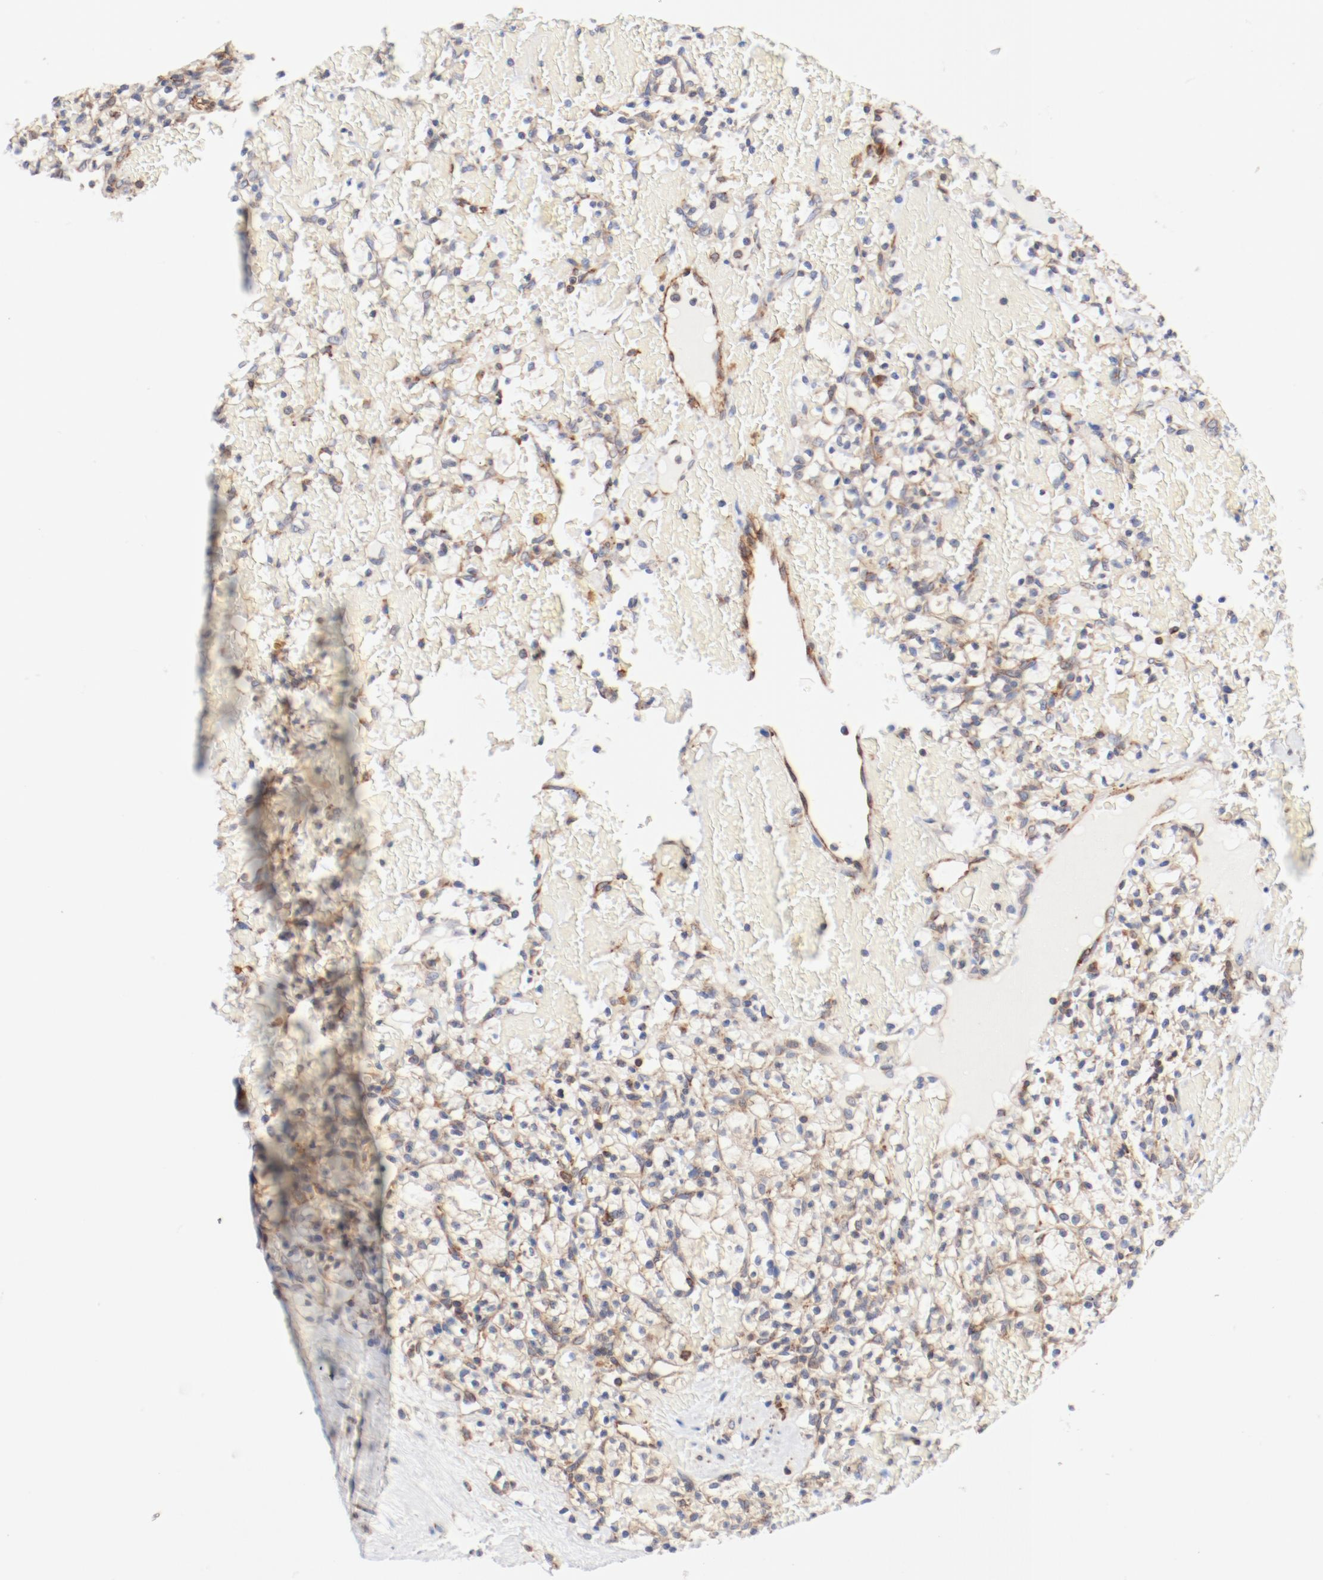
{"staining": {"intensity": "moderate", "quantity": "25%-75%", "location": "cytoplasmic/membranous"}, "tissue": "renal cancer", "cell_type": "Tumor cells", "image_type": "cancer", "snomed": [{"axis": "morphology", "description": "Adenocarcinoma, NOS"}, {"axis": "topography", "description": "Kidney"}], "caption": "Immunohistochemical staining of human renal adenocarcinoma demonstrates medium levels of moderate cytoplasmic/membranous protein expression in approximately 25%-75% of tumor cells. (Stains: DAB in brown, nuclei in blue, Microscopy: brightfield microscopy at high magnification).", "gene": "PDPK1", "patient": {"sex": "female", "age": 60}}